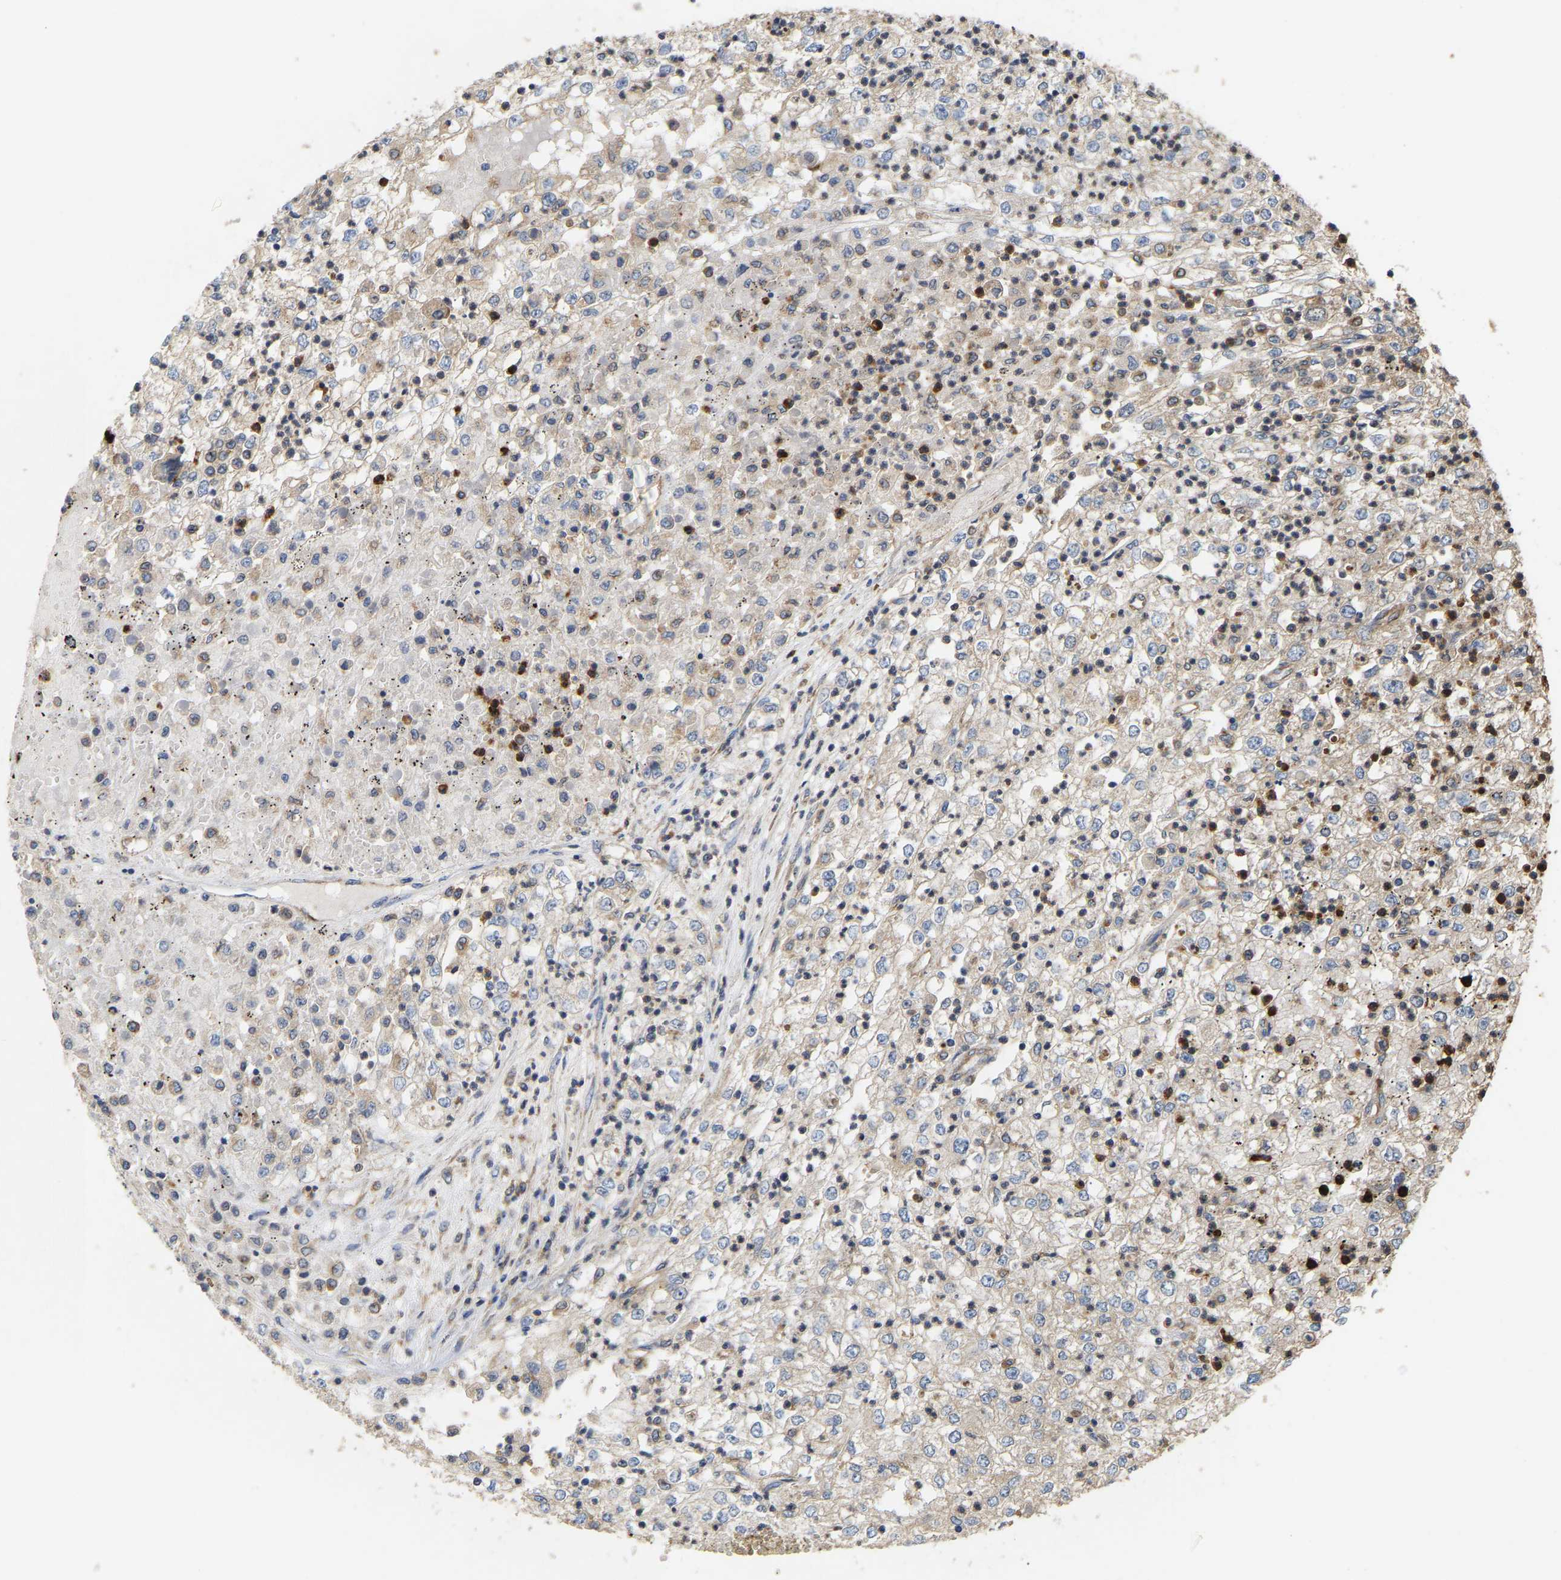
{"staining": {"intensity": "weak", "quantity": "<25%", "location": "cytoplasmic/membranous"}, "tissue": "renal cancer", "cell_type": "Tumor cells", "image_type": "cancer", "snomed": [{"axis": "morphology", "description": "Adenocarcinoma, NOS"}, {"axis": "topography", "description": "Kidney"}], "caption": "Histopathology image shows no significant protein staining in tumor cells of adenocarcinoma (renal).", "gene": "AIMP2", "patient": {"sex": "female", "age": 54}}